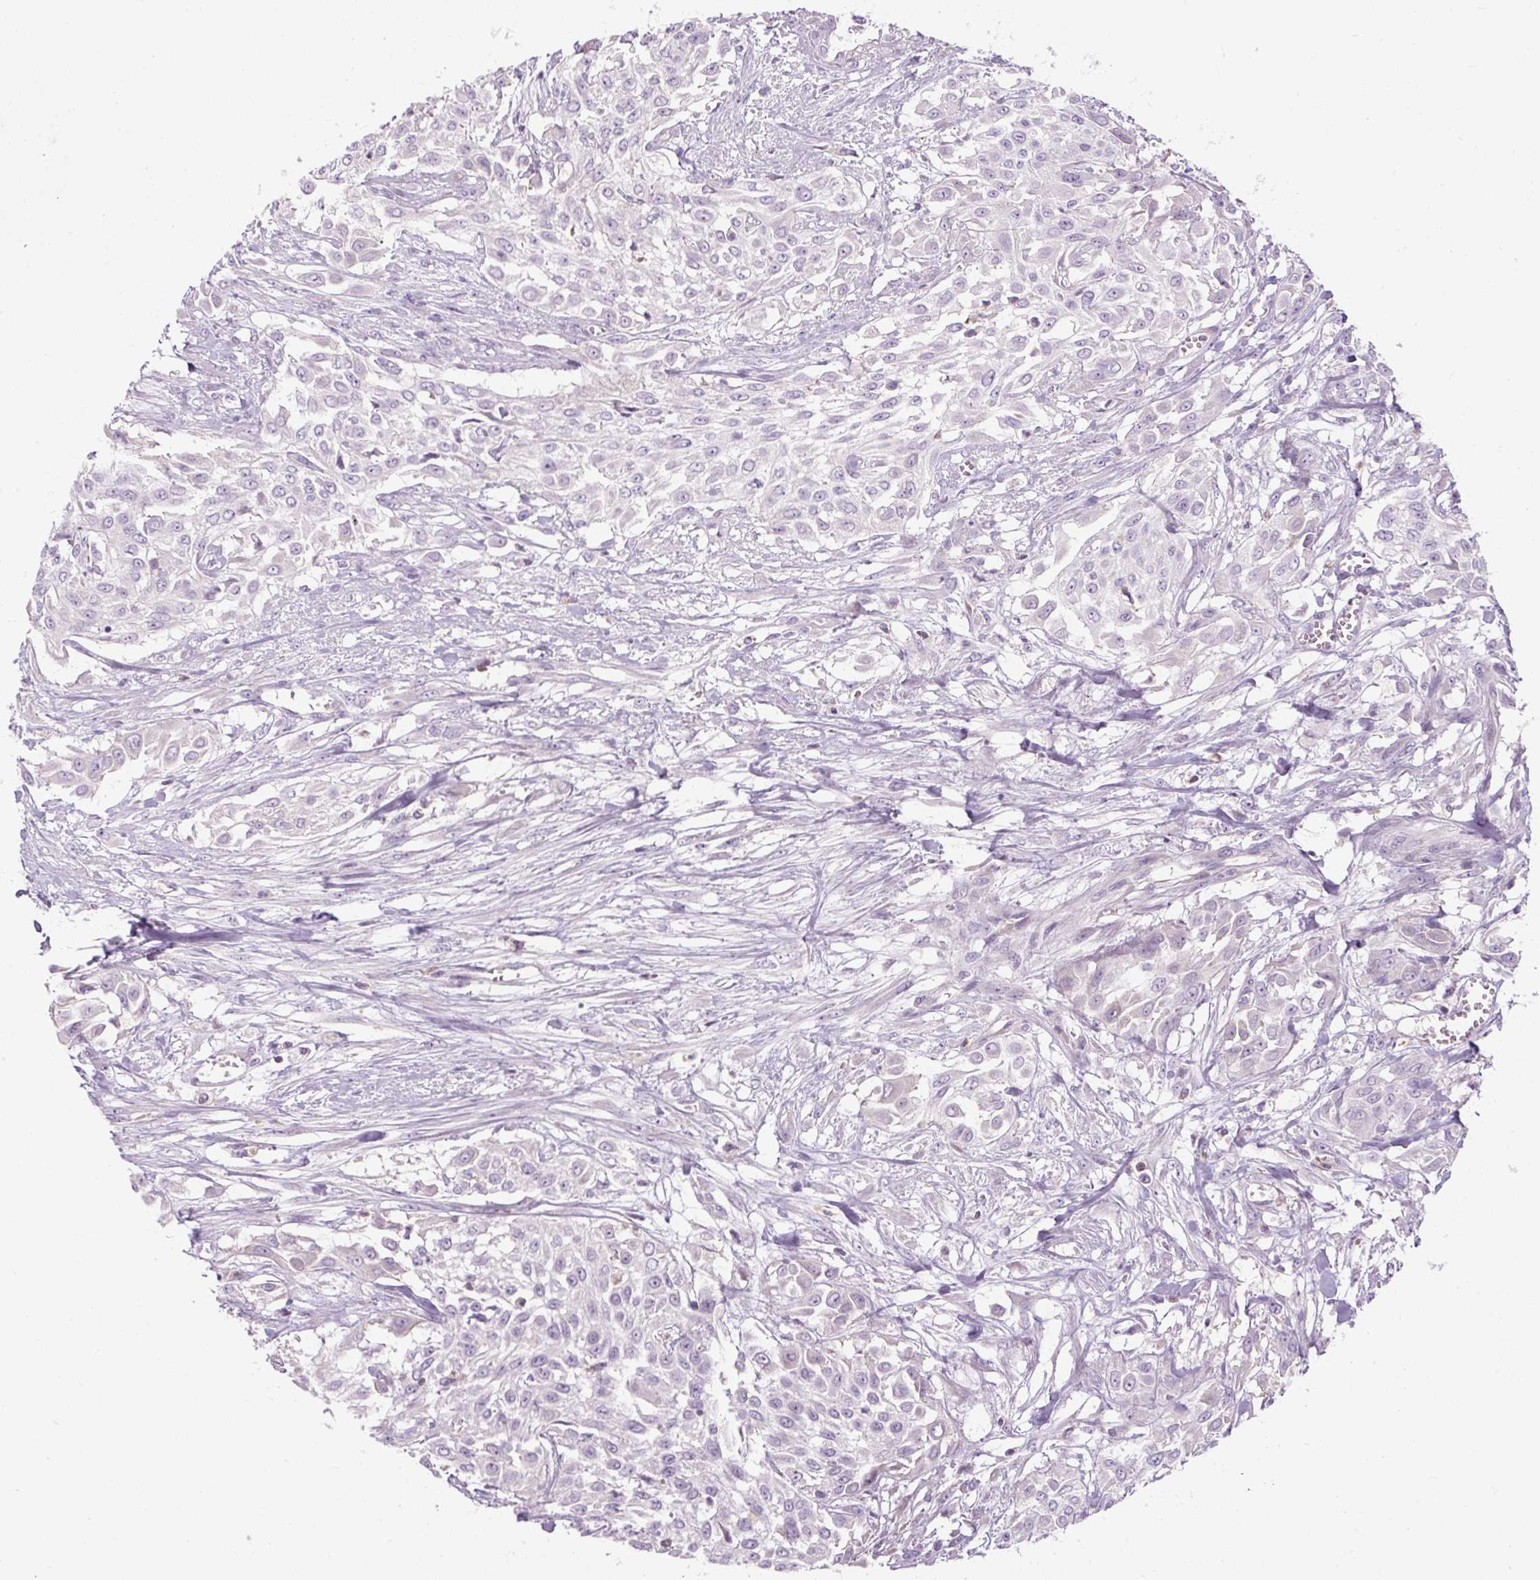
{"staining": {"intensity": "negative", "quantity": "none", "location": "none"}, "tissue": "urothelial cancer", "cell_type": "Tumor cells", "image_type": "cancer", "snomed": [{"axis": "morphology", "description": "Urothelial carcinoma, High grade"}, {"axis": "topography", "description": "Urinary bladder"}], "caption": "This is an IHC histopathology image of urothelial carcinoma (high-grade). There is no positivity in tumor cells.", "gene": "TIGD2", "patient": {"sex": "male", "age": 57}}